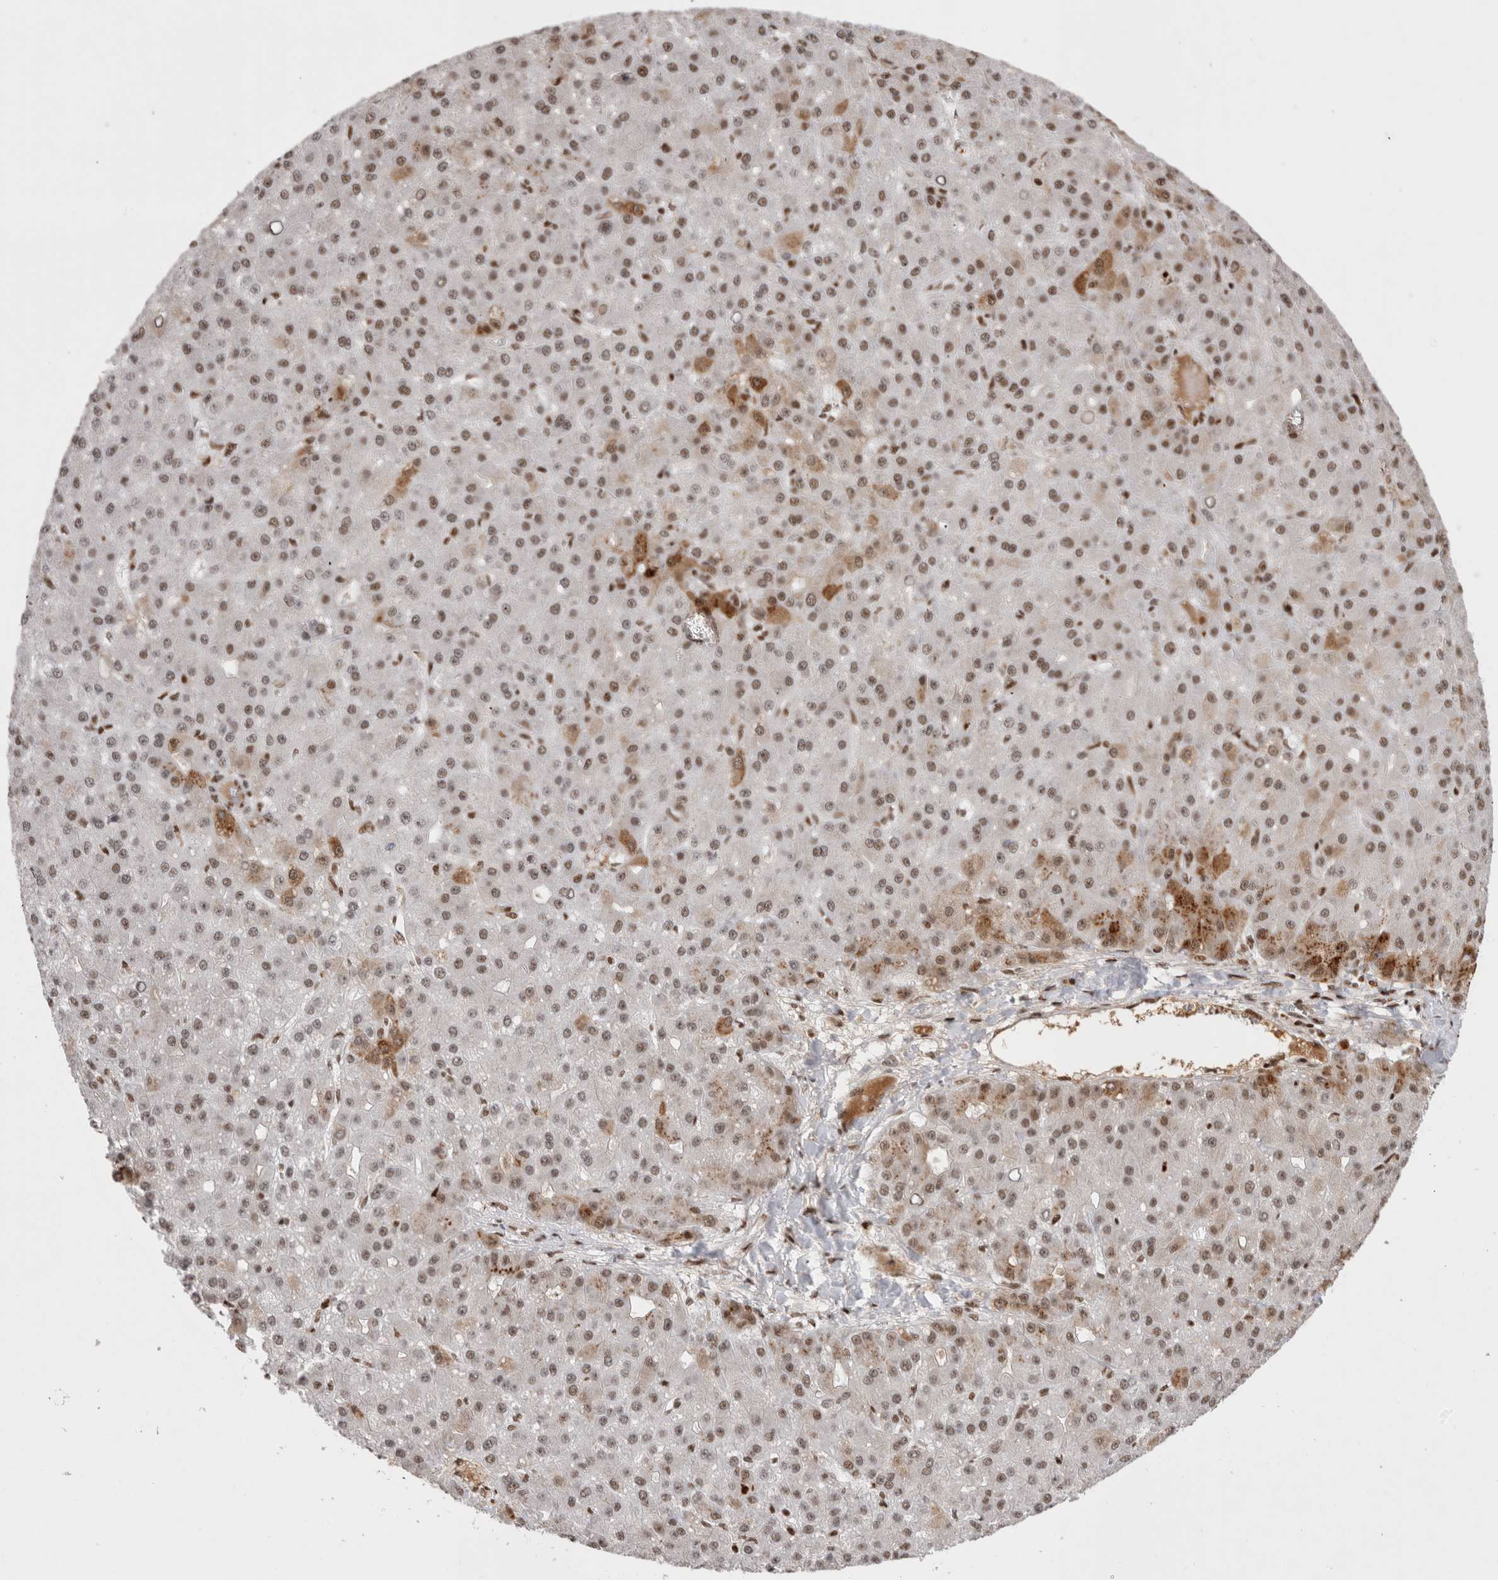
{"staining": {"intensity": "moderate", "quantity": ">75%", "location": "nuclear"}, "tissue": "liver cancer", "cell_type": "Tumor cells", "image_type": "cancer", "snomed": [{"axis": "morphology", "description": "Carcinoma, Hepatocellular, NOS"}, {"axis": "topography", "description": "Liver"}], "caption": "Moderate nuclear protein staining is seen in about >75% of tumor cells in liver hepatocellular carcinoma.", "gene": "EYA2", "patient": {"sex": "male", "age": 67}}